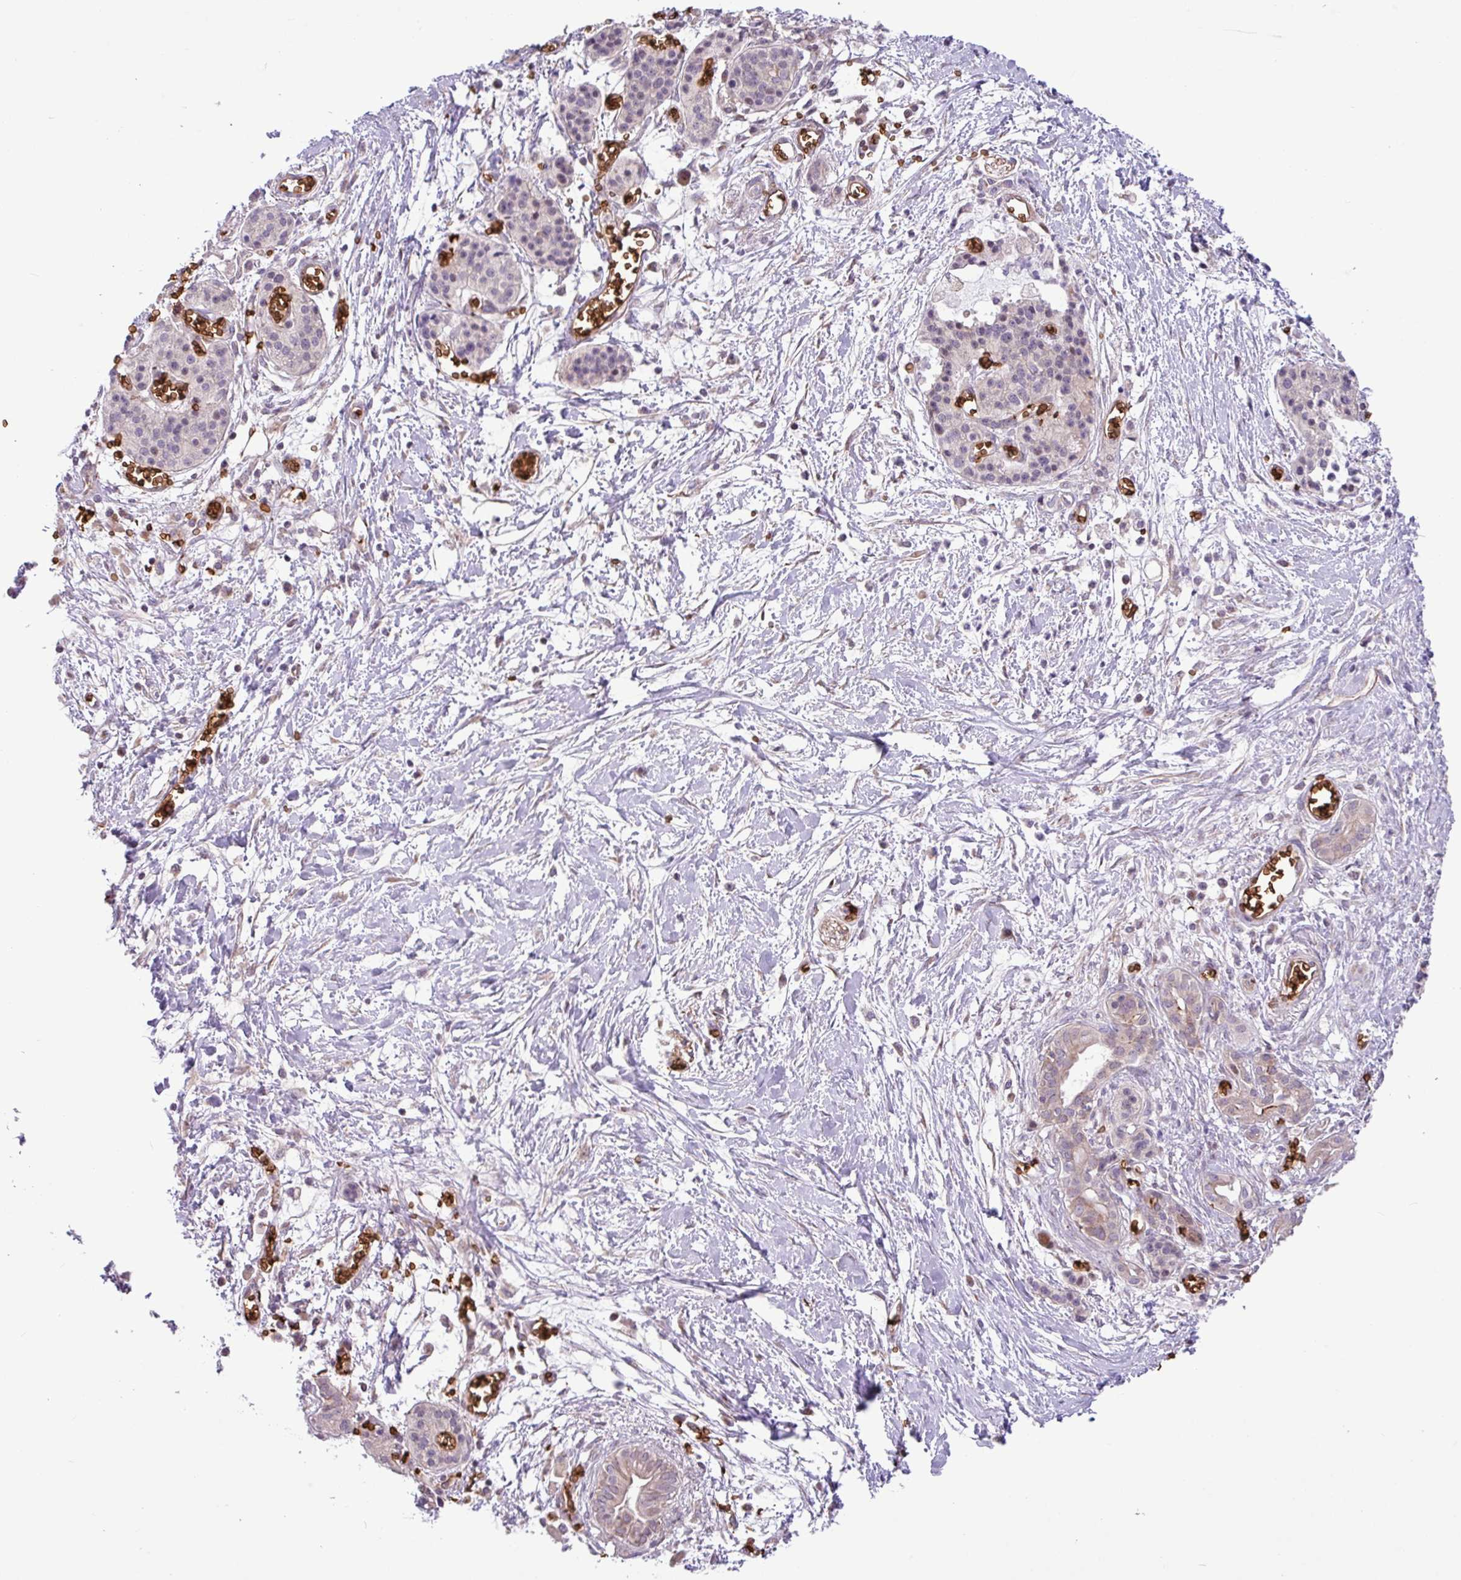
{"staining": {"intensity": "weak", "quantity": "<25%", "location": "cytoplasmic/membranous"}, "tissue": "pancreatic cancer", "cell_type": "Tumor cells", "image_type": "cancer", "snomed": [{"axis": "morphology", "description": "Adenocarcinoma, NOS"}, {"axis": "topography", "description": "Pancreas"}], "caption": "Tumor cells are negative for brown protein staining in pancreatic cancer (adenocarcinoma).", "gene": "RAD21L1", "patient": {"sex": "male", "age": 71}}